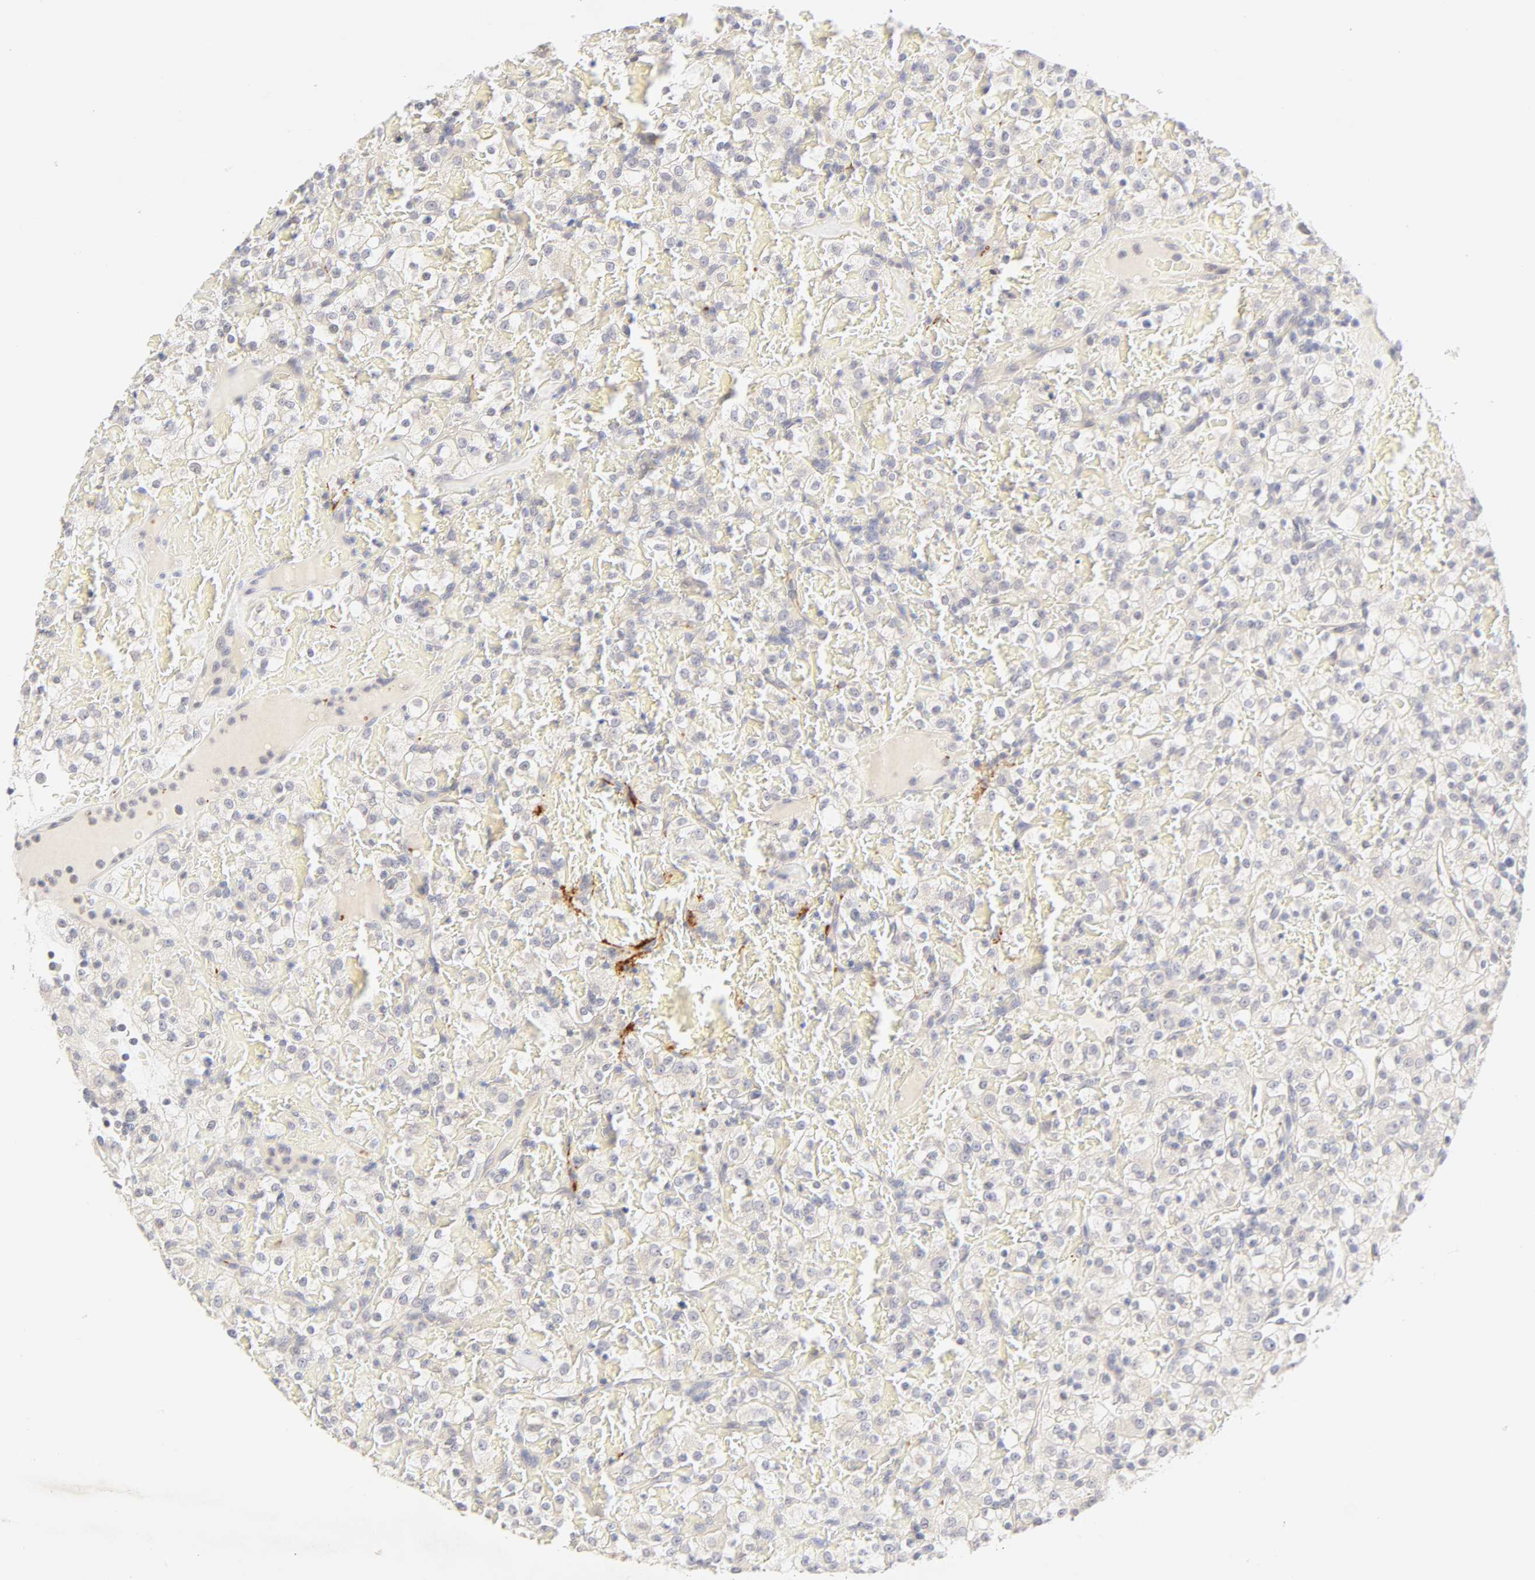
{"staining": {"intensity": "negative", "quantity": "none", "location": "none"}, "tissue": "renal cancer", "cell_type": "Tumor cells", "image_type": "cancer", "snomed": [{"axis": "morphology", "description": "Normal tissue, NOS"}, {"axis": "morphology", "description": "Adenocarcinoma, NOS"}, {"axis": "topography", "description": "Kidney"}], "caption": "Immunohistochemistry (IHC) photomicrograph of neoplastic tissue: adenocarcinoma (renal) stained with DAB (3,3'-diaminobenzidine) displays no significant protein positivity in tumor cells.", "gene": "CYP4B1", "patient": {"sex": "female", "age": 72}}